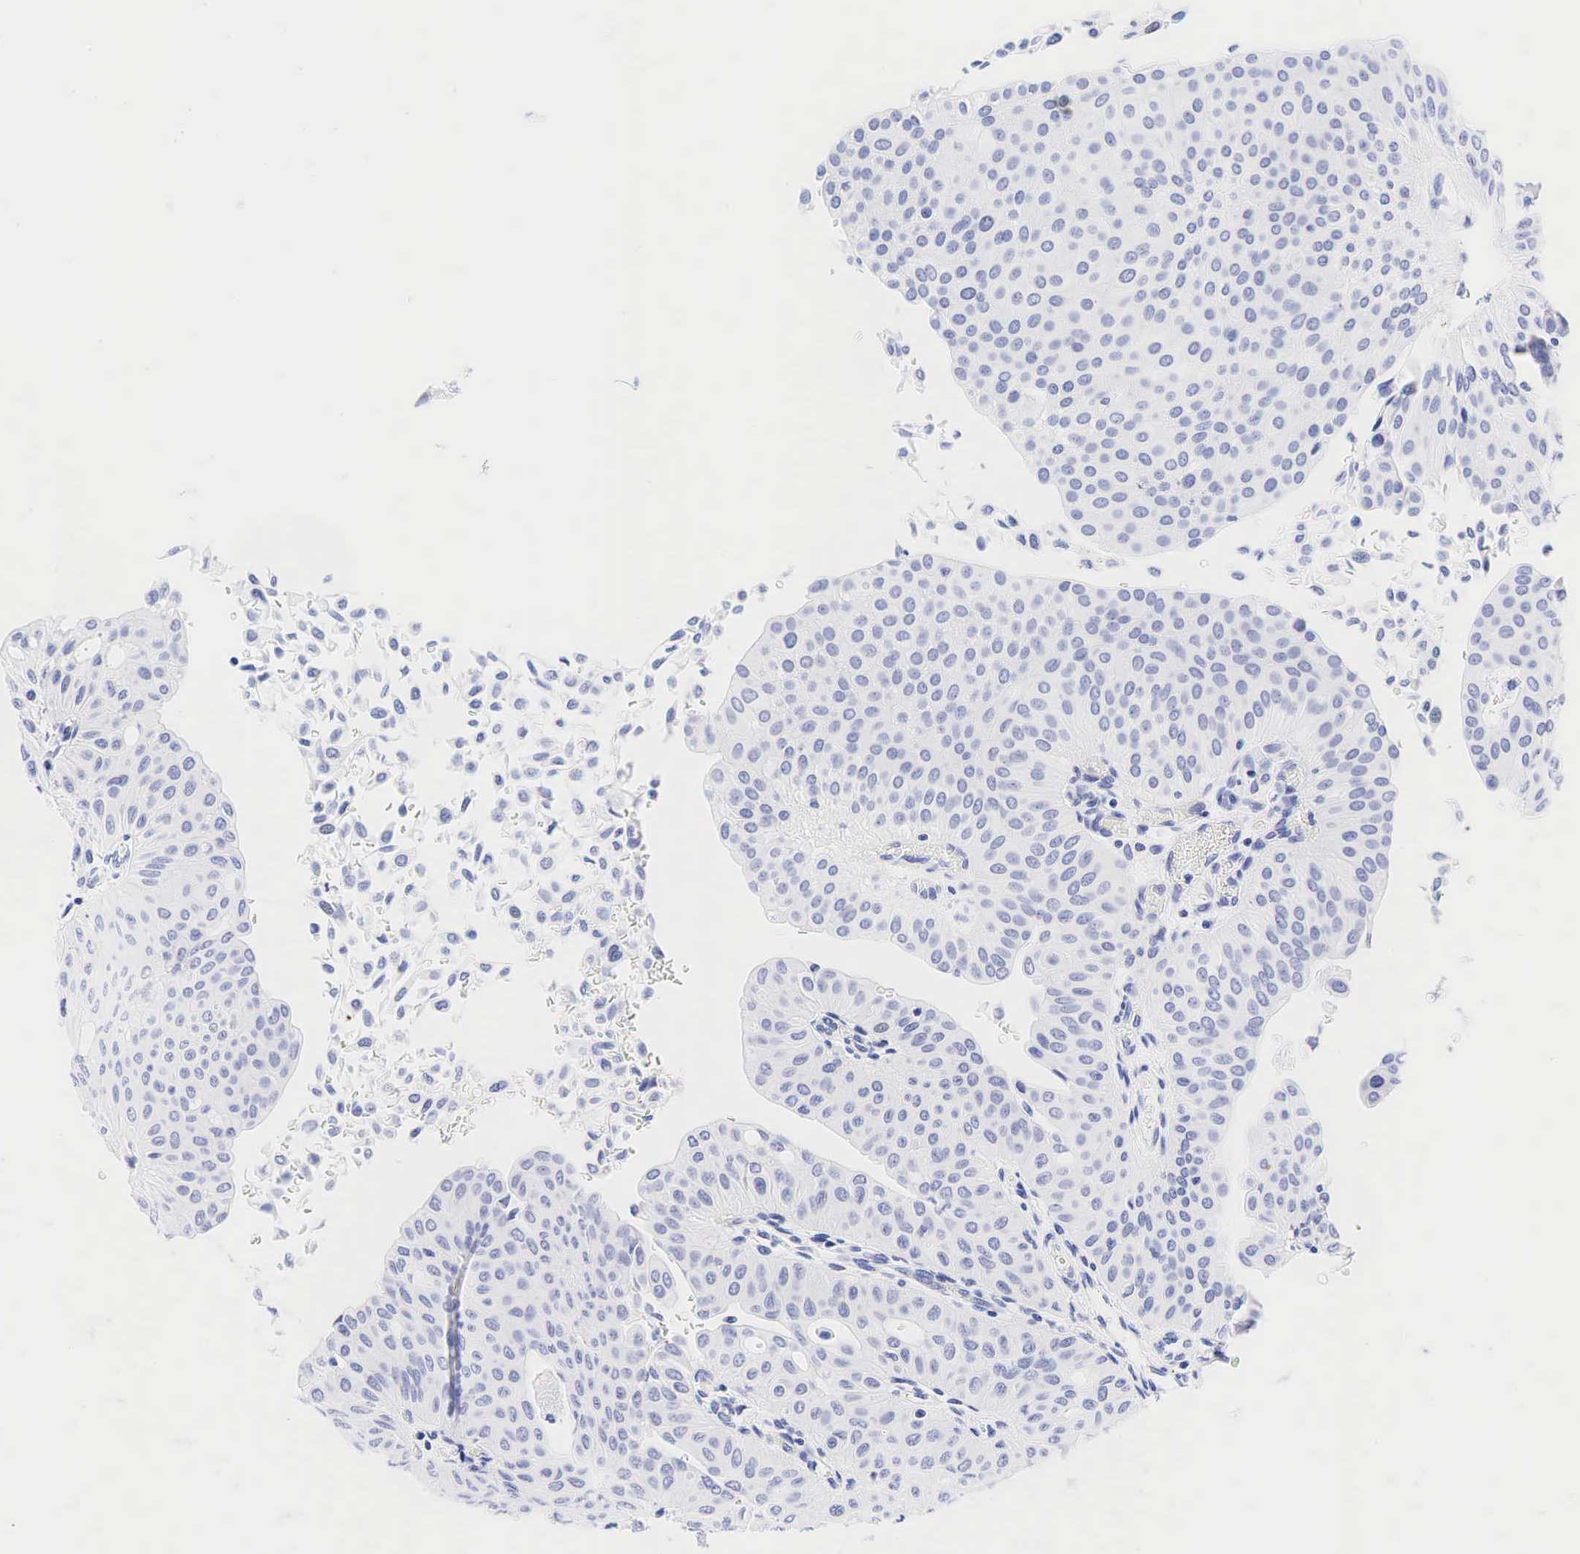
{"staining": {"intensity": "negative", "quantity": "none", "location": "none"}, "tissue": "urothelial cancer", "cell_type": "Tumor cells", "image_type": "cancer", "snomed": [{"axis": "morphology", "description": "Urothelial carcinoma, Low grade"}, {"axis": "topography", "description": "Urinary bladder"}], "caption": "This is an IHC micrograph of human urothelial carcinoma (low-grade). There is no positivity in tumor cells.", "gene": "CD79A", "patient": {"sex": "male", "age": 64}}